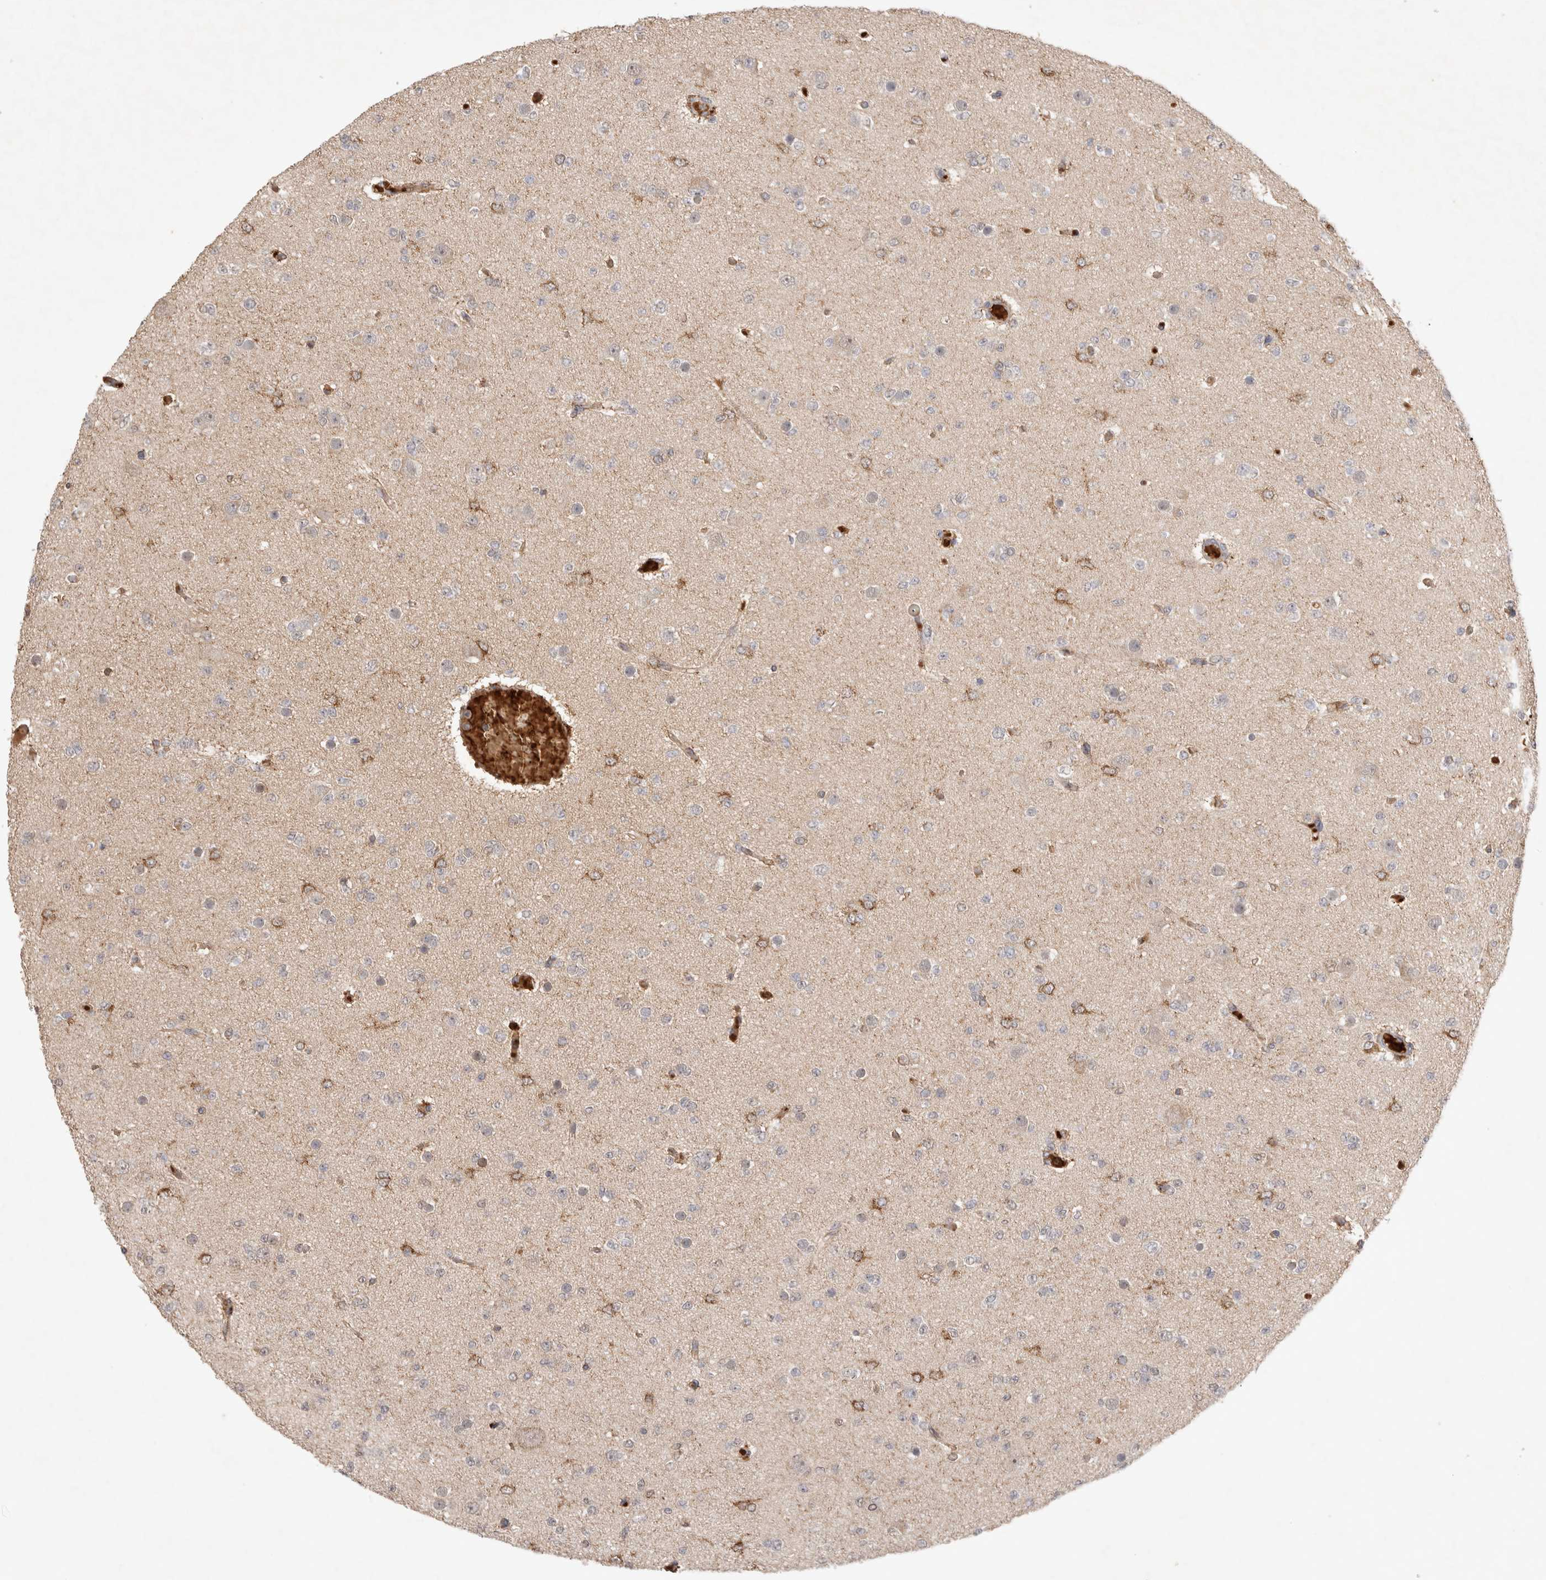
{"staining": {"intensity": "negative", "quantity": "none", "location": "none"}, "tissue": "glioma", "cell_type": "Tumor cells", "image_type": "cancer", "snomed": [{"axis": "morphology", "description": "Glioma, malignant, Low grade"}, {"axis": "topography", "description": "Brain"}], "caption": "This is an IHC micrograph of human malignant low-grade glioma. There is no staining in tumor cells.", "gene": "FAM221A", "patient": {"sex": "female", "age": 22}}